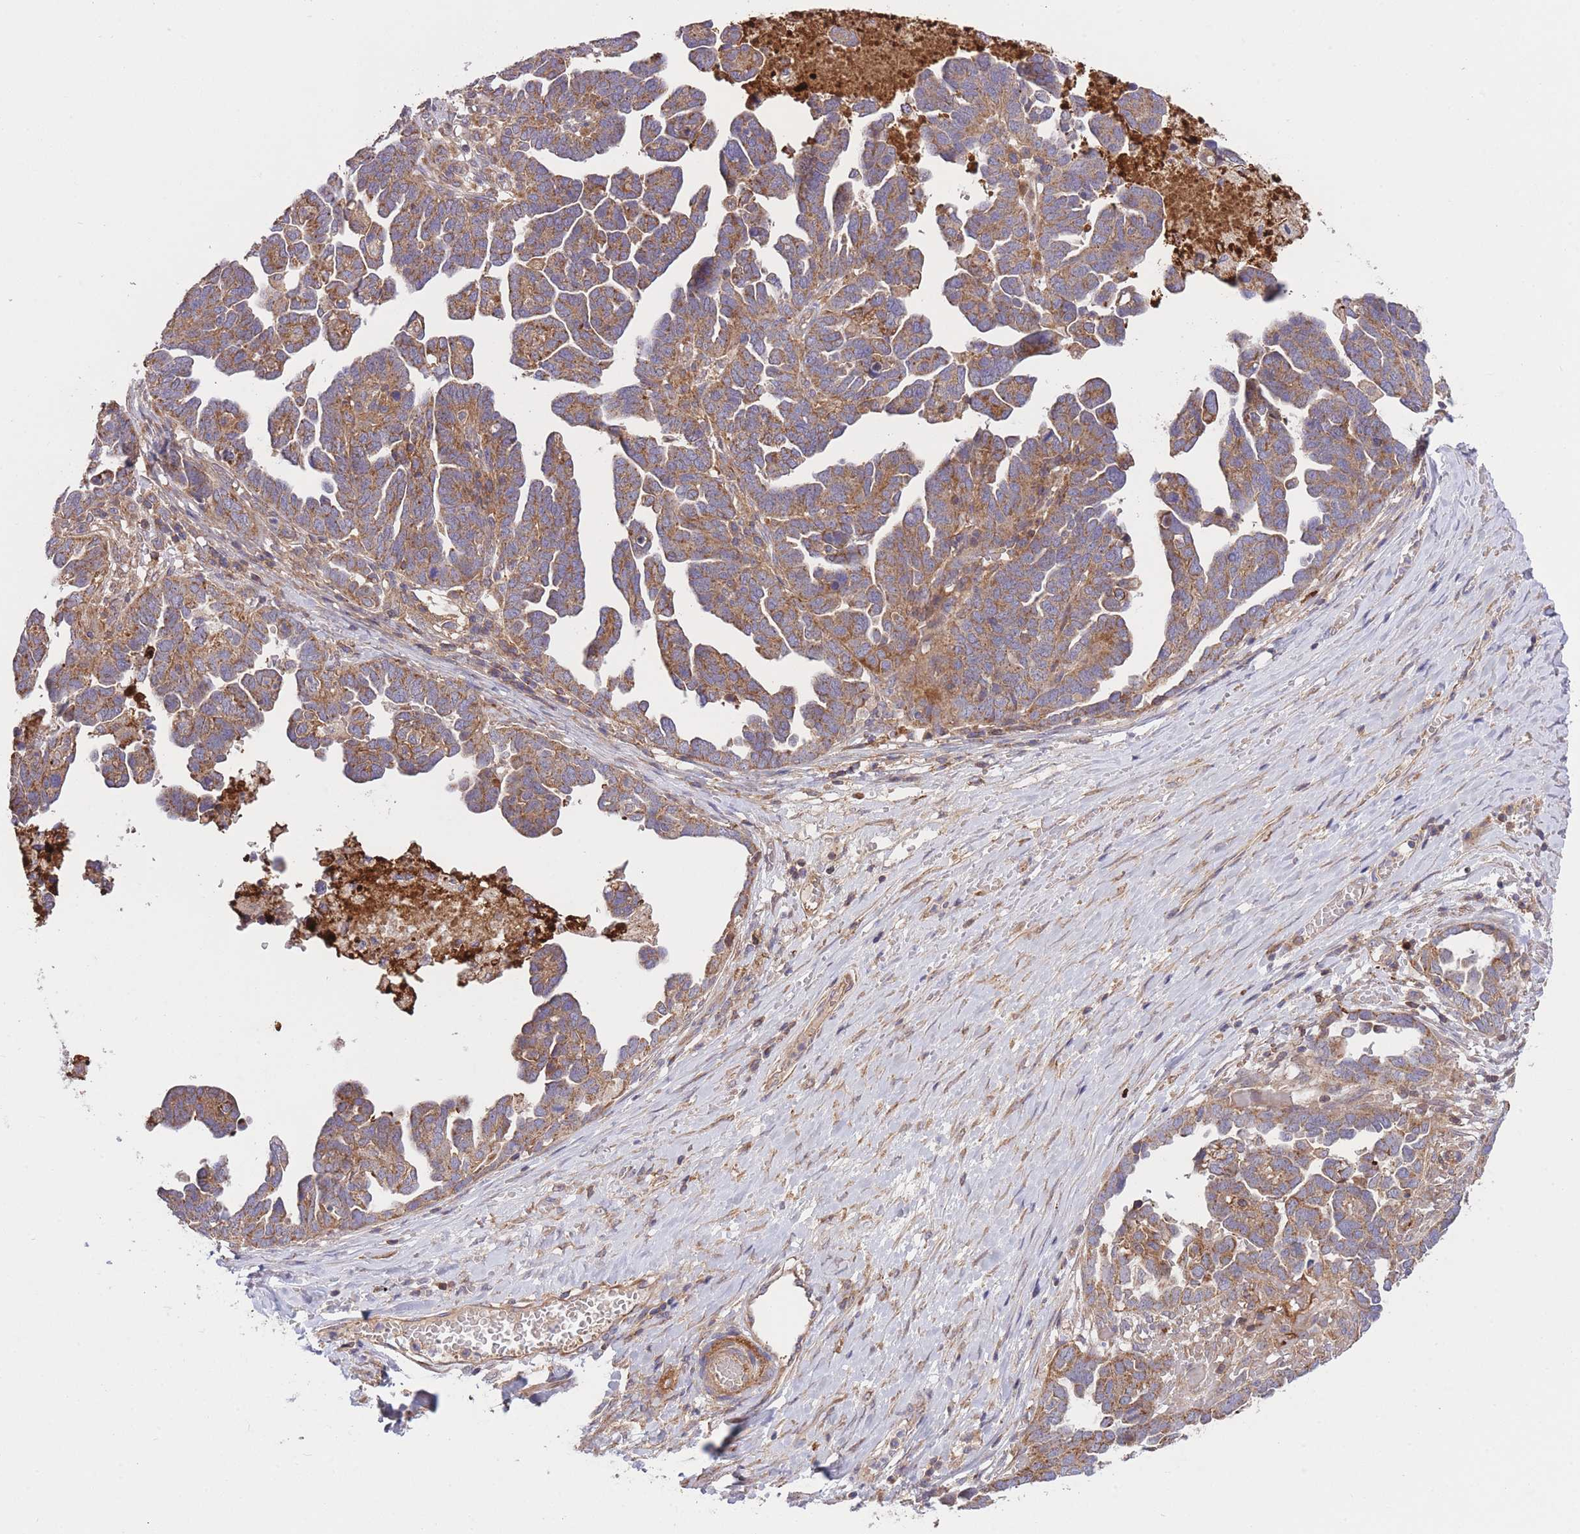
{"staining": {"intensity": "moderate", "quantity": ">75%", "location": "cytoplasmic/membranous"}, "tissue": "ovarian cancer", "cell_type": "Tumor cells", "image_type": "cancer", "snomed": [{"axis": "morphology", "description": "Cystadenocarcinoma, serous, NOS"}, {"axis": "topography", "description": "Ovary"}], "caption": "Serous cystadenocarcinoma (ovarian) stained with immunohistochemistry (IHC) displays moderate cytoplasmic/membranous positivity in approximately >75% of tumor cells. (DAB = brown stain, brightfield microscopy at high magnification).", "gene": "ATP13A2", "patient": {"sex": "female", "age": 54}}